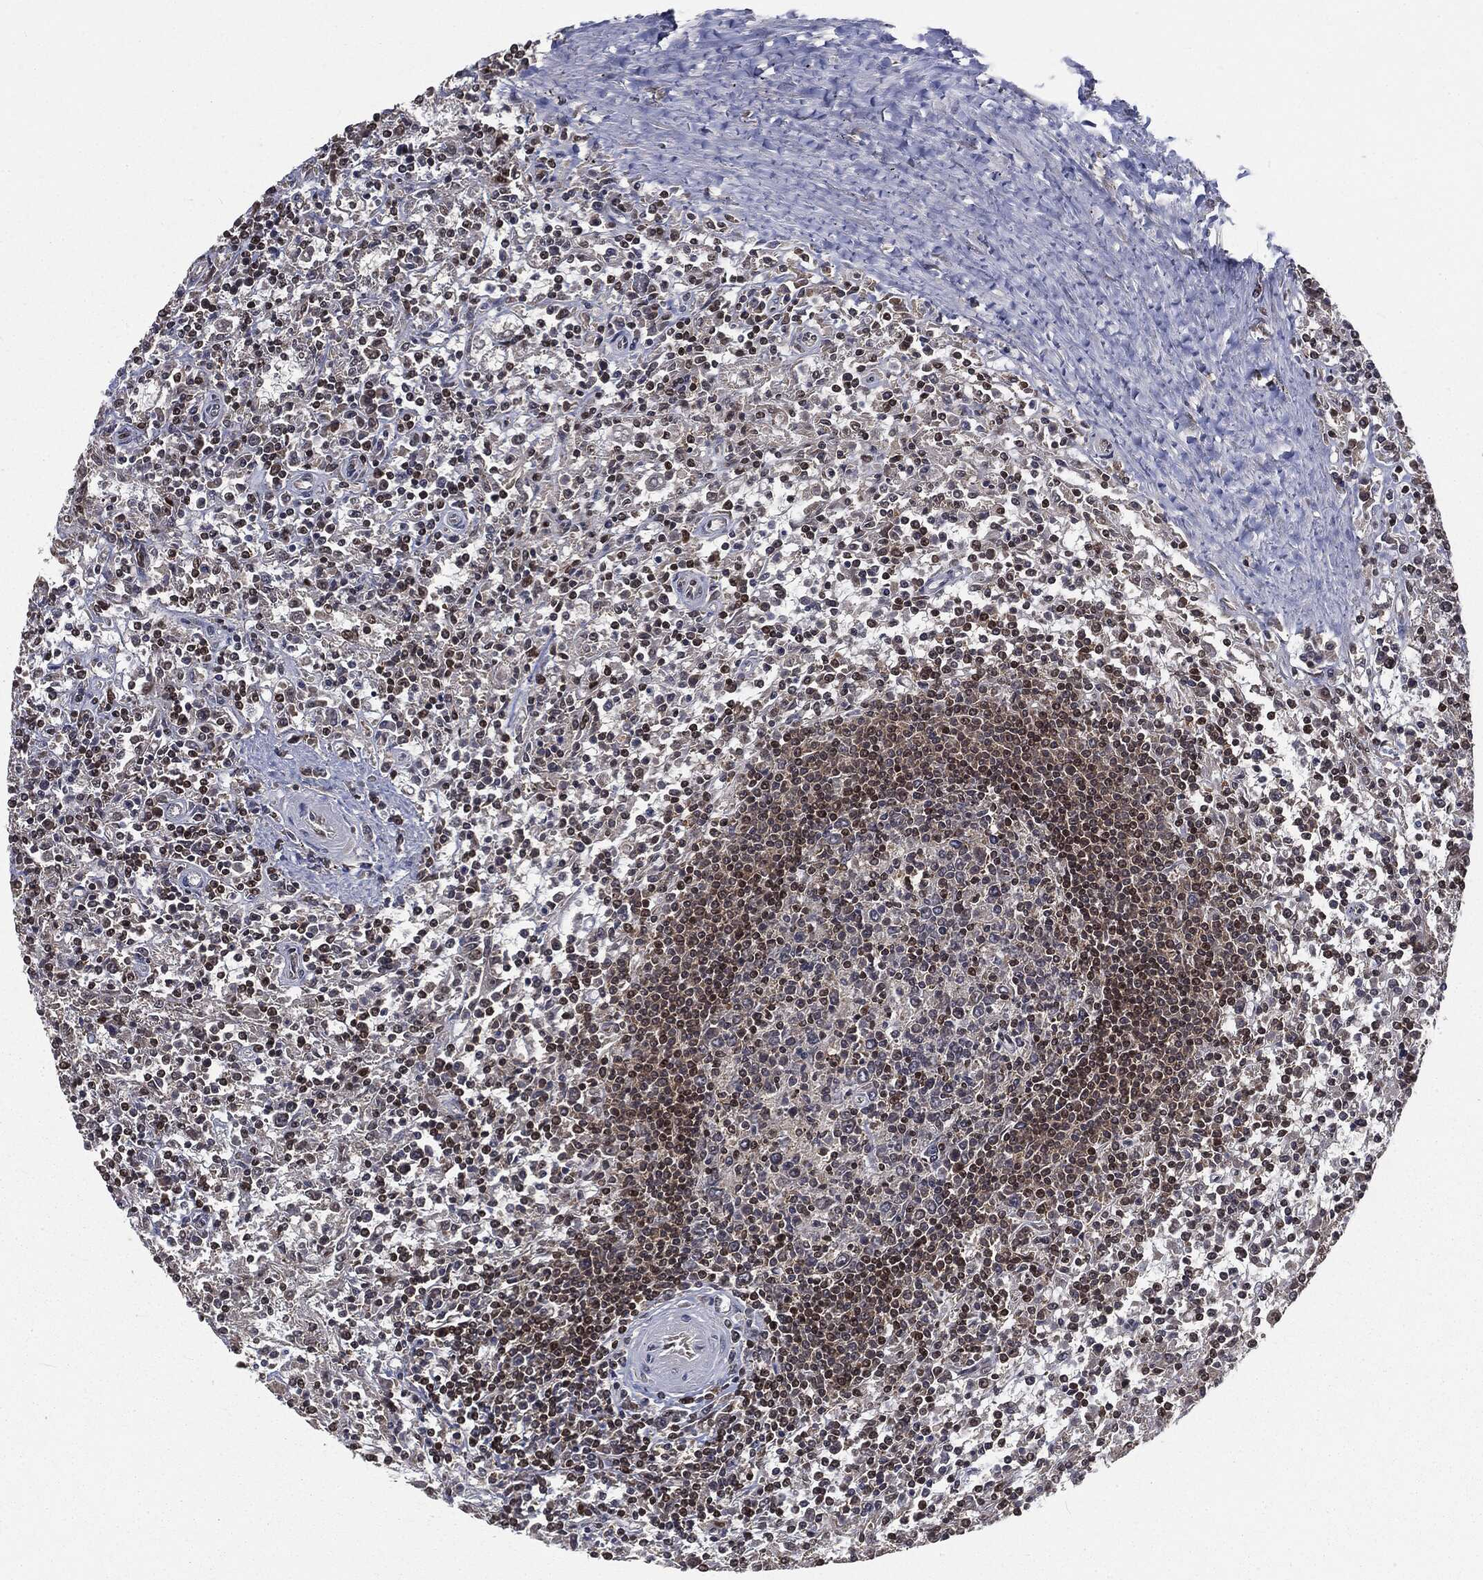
{"staining": {"intensity": "moderate", "quantity": "<25%", "location": "nuclear"}, "tissue": "lymphoma", "cell_type": "Tumor cells", "image_type": "cancer", "snomed": [{"axis": "morphology", "description": "Malignant lymphoma, non-Hodgkin's type, Low grade"}, {"axis": "topography", "description": "Spleen"}], "caption": "The photomicrograph demonstrates staining of lymphoma, revealing moderate nuclear protein positivity (brown color) within tumor cells. (DAB (3,3'-diaminobenzidine) = brown stain, brightfield microscopy at high magnification).", "gene": "DPH2", "patient": {"sex": "male", "age": 62}}